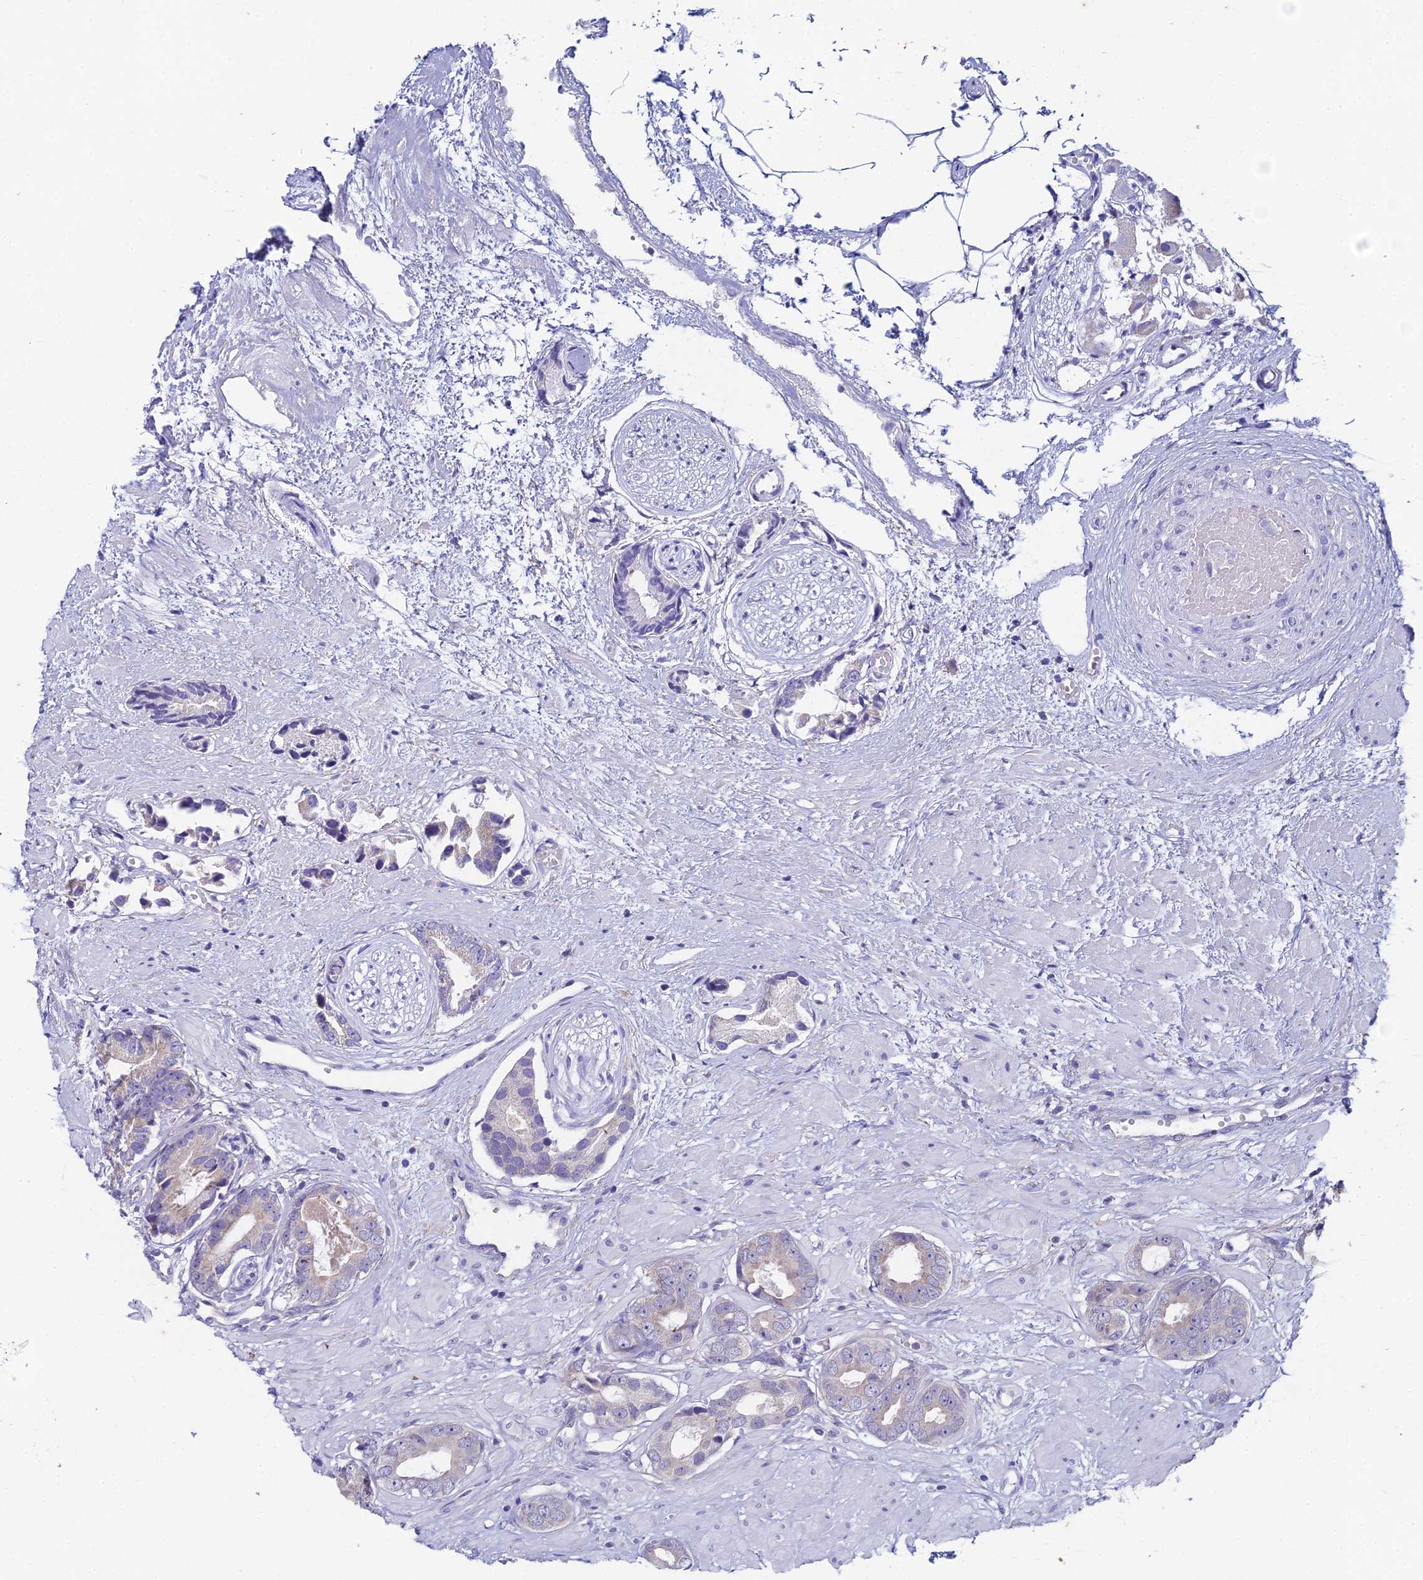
{"staining": {"intensity": "weak", "quantity": "25%-75%", "location": "cytoplasmic/membranous"}, "tissue": "prostate cancer", "cell_type": "Tumor cells", "image_type": "cancer", "snomed": [{"axis": "morphology", "description": "Adenocarcinoma, Low grade"}, {"axis": "topography", "description": "Prostate"}], "caption": "This is a micrograph of immunohistochemistry (IHC) staining of prostate cancer (adenocarcinoma (low-grade)), which shows weak expression in the cytoplasmic/membranous of tumor cells.", "gene": "EEF2KMT", "patient": {"sex": "male", "age": 64}}